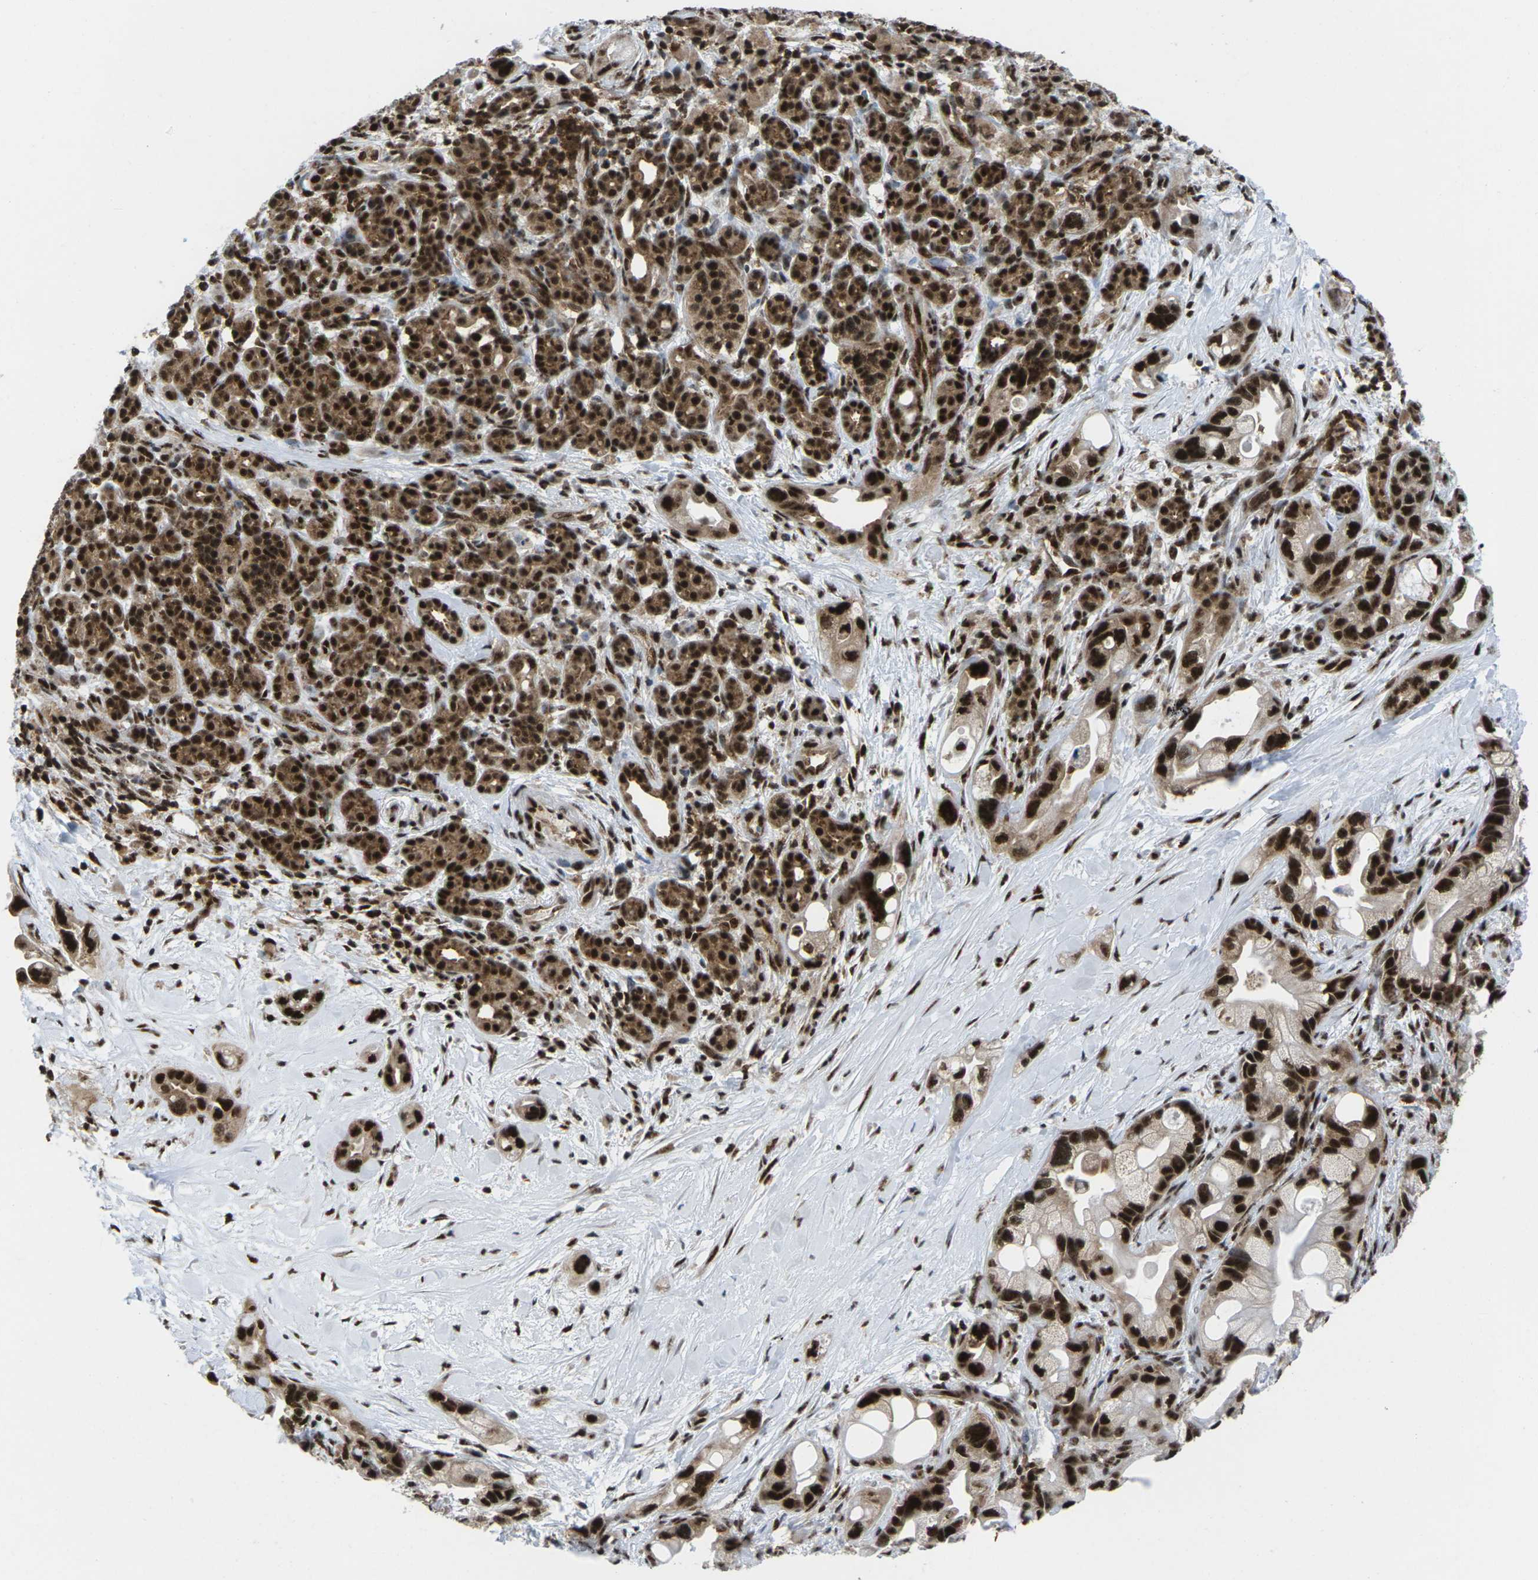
{"staining": {"intensity": "strong", "quantity": ">75%", "location": "cytoplasmic/membranous,nuclear"}, "tissue": "pancreatic cancer", "cell_type": "Tumor cells", "image_type": "cancer", "snomed": [{"axis": "morphology", "description": "Adenocarcinoma, NOS"}, {"axis": "topography", "description": "Pancreas"}], "caption": "A histopathology image showing strong cytoplasmic/membranous and nuclear staining in approximately >75% of tumor cells in pancreatic adenocarcinoma, as visualized by brown immunohistochemical staining.", "gene": "MAGOH", "patient": {"sex": "female", "age": 77}}